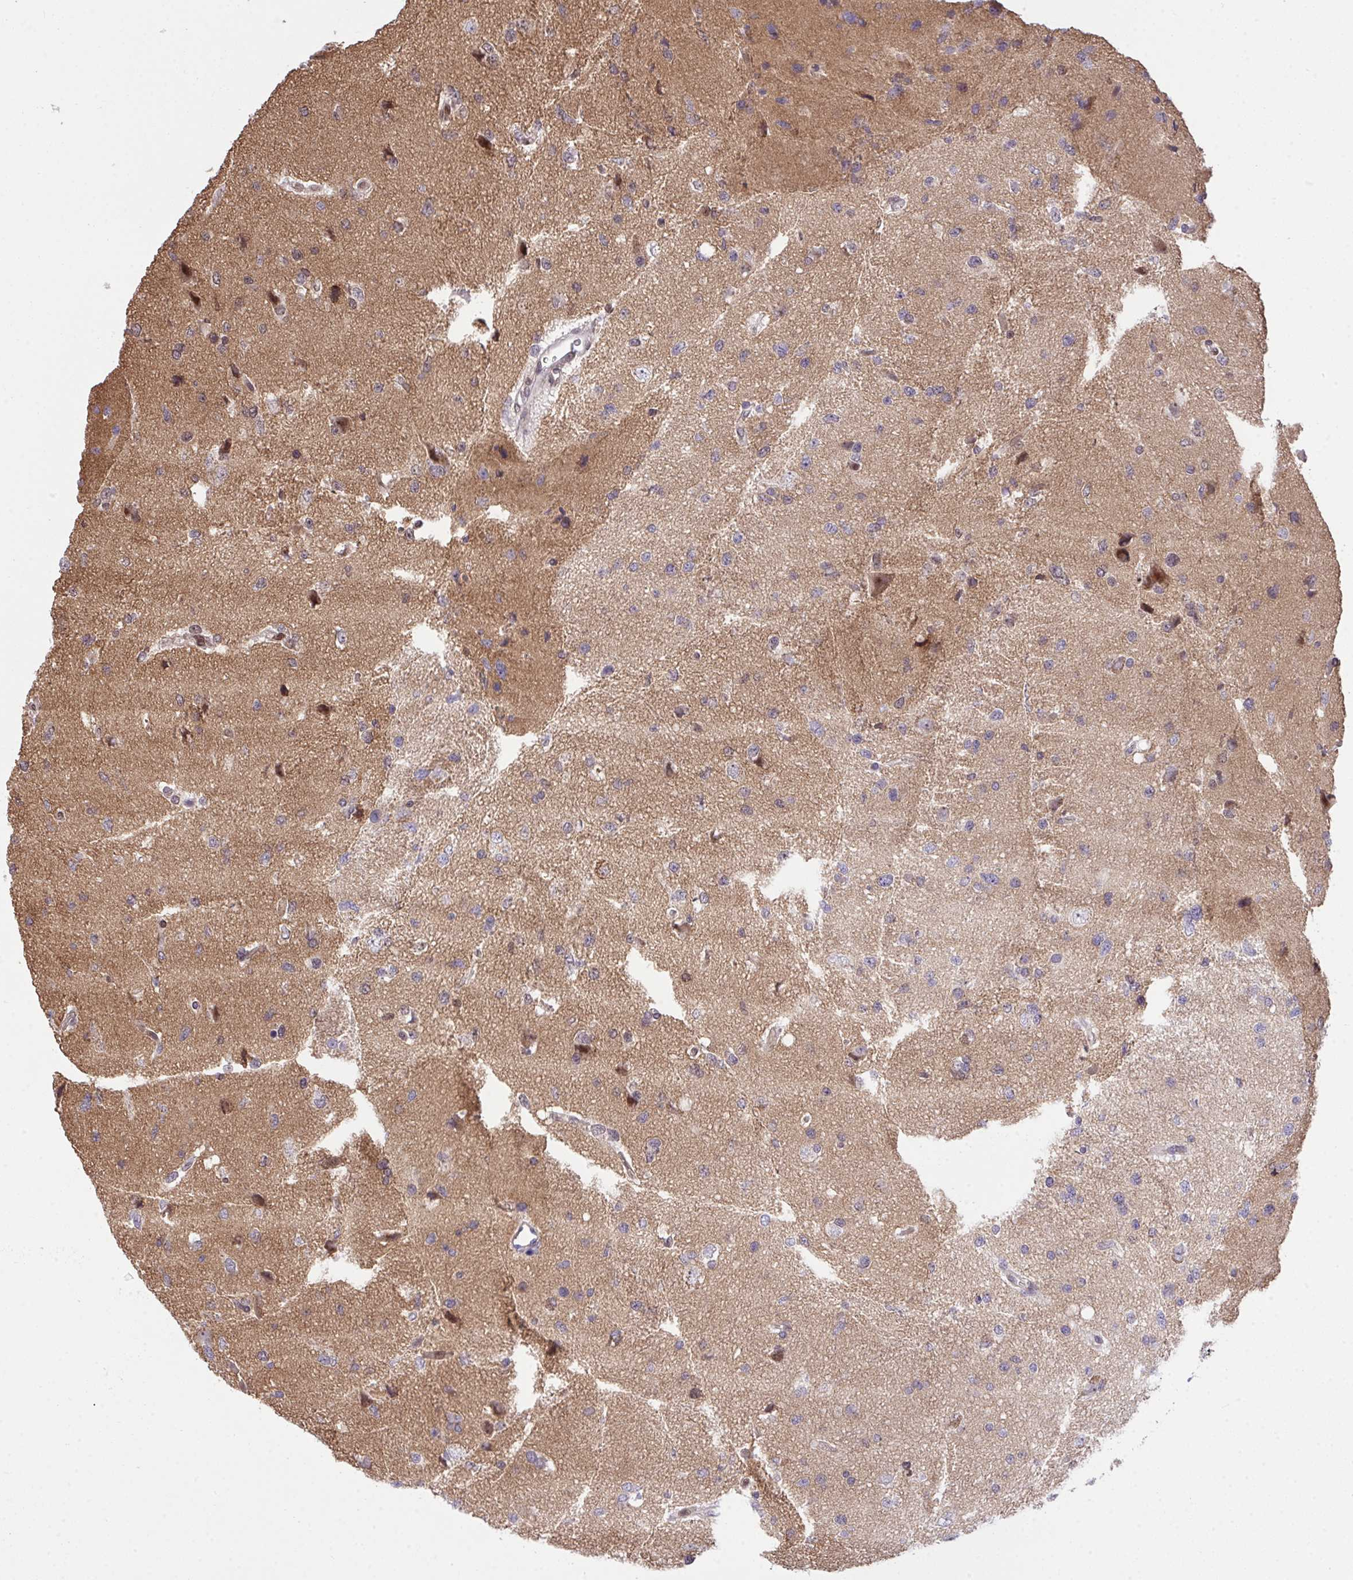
{"staining": {"intensity": "negative", "quantity": "none", "location": "none"}, "tissue": "glioma", "cell_type": "Tumor cells", "image_type": "cancer", "snomed": [{"axis": "morphology", "description": "Glioma, malignant, Low grade"}, {"axis": "topography", "description": "Brain"}], "caption": "A high-resolution histopathology image shows immunohistochemistry (IHC) staining of glioma, which displays no significant expression in tumor cells.", "gene": "ZNF554", "patient": {"sex": "female", "age": 55}}